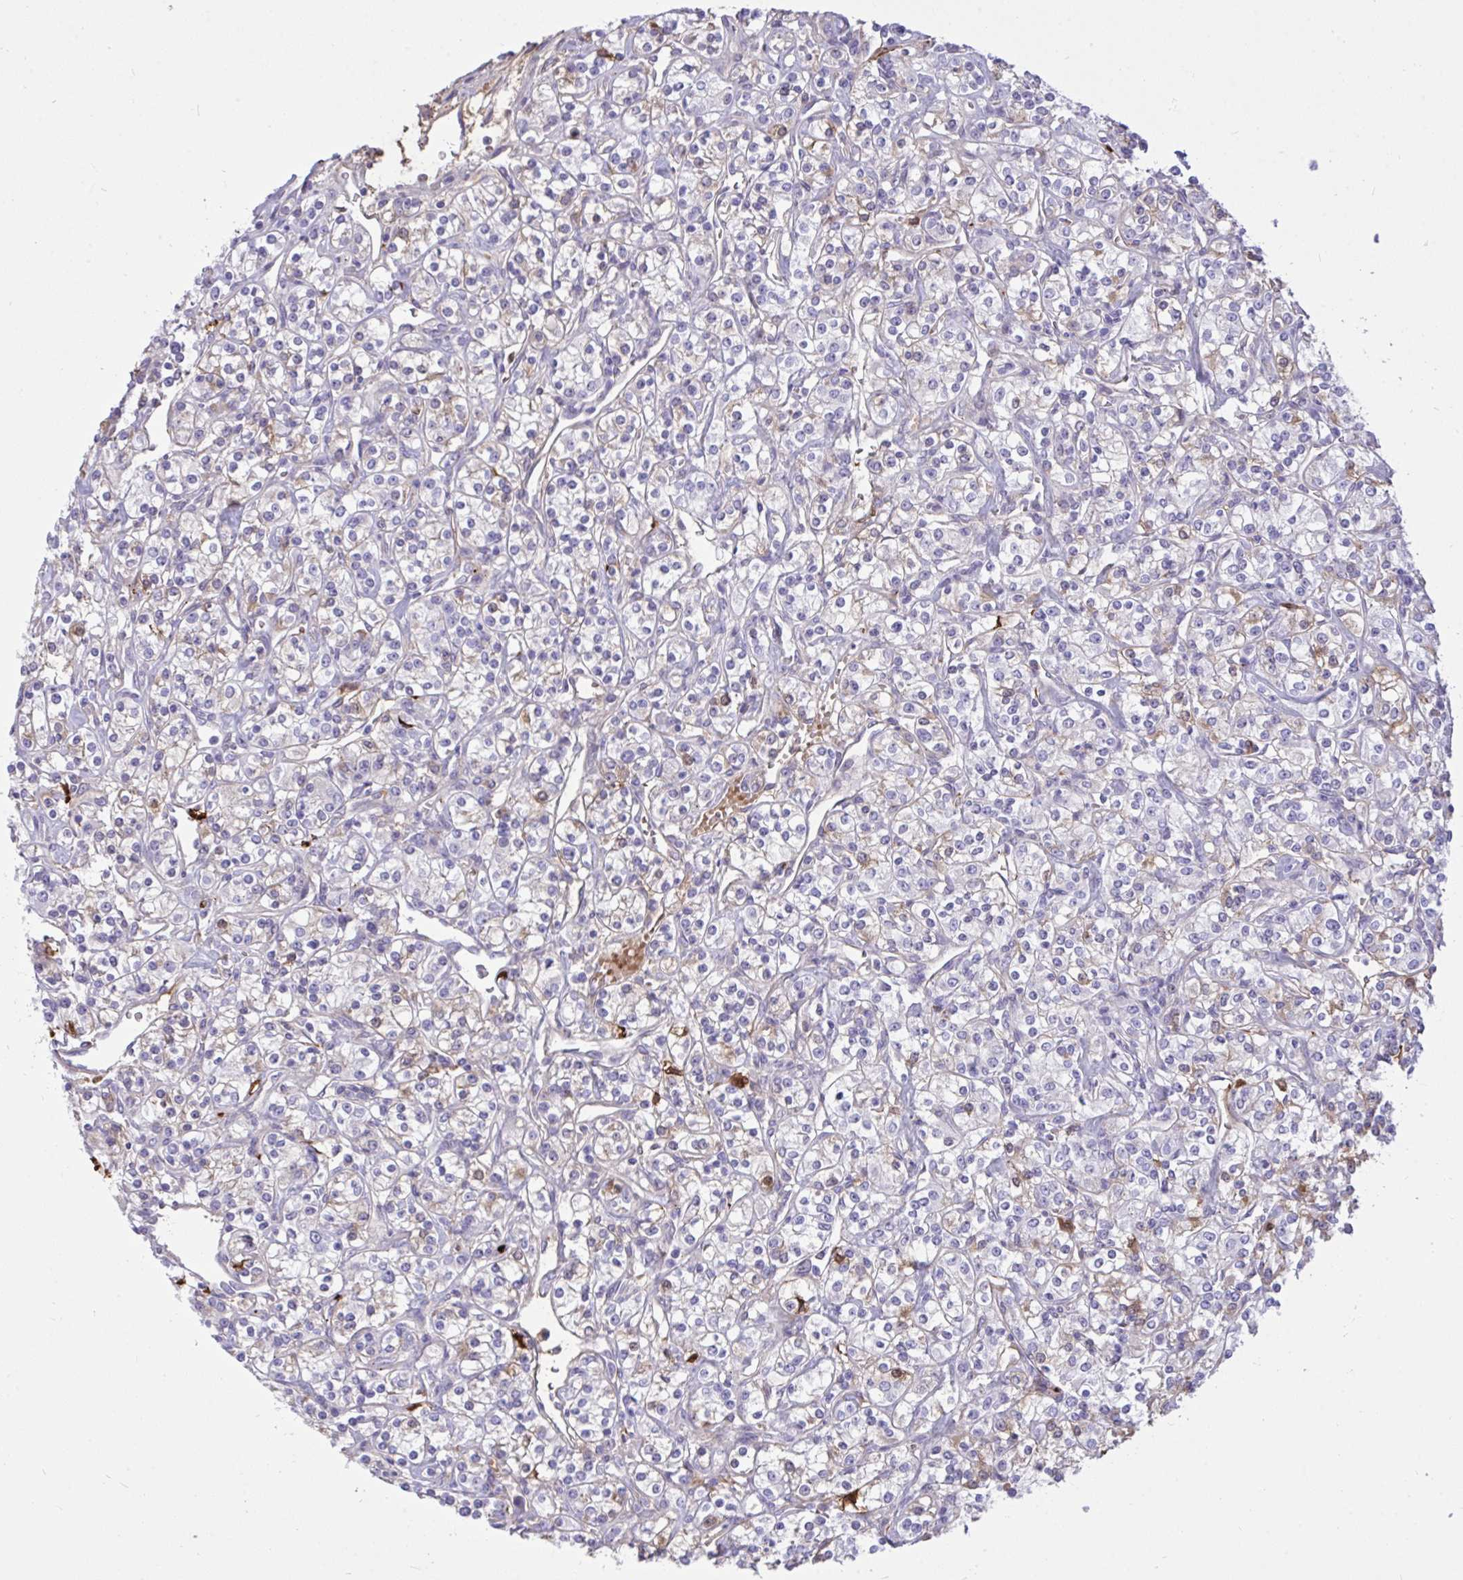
{"staining": {"intensity": "moderate", "quantity": "<25%", "location": "cytoplasmic/membranous"}, "tissue": "renal cancer", "cell_type": "Tumor cells", "image_type": "cancer", "snomed": [{"axis": "morphology", "description": "Adenocarcinoma, NOS"}, {"axis": "topography", "description": "Kidney"}], "caption": "Moderate cytoplasmic/membranous expression for a protein is appreciated in approximately <25% of tumor cells of renal cancer using immunohistochemistry (IHC).", "gene": "F2", "patient": {"sex": "male", "age": 77}}